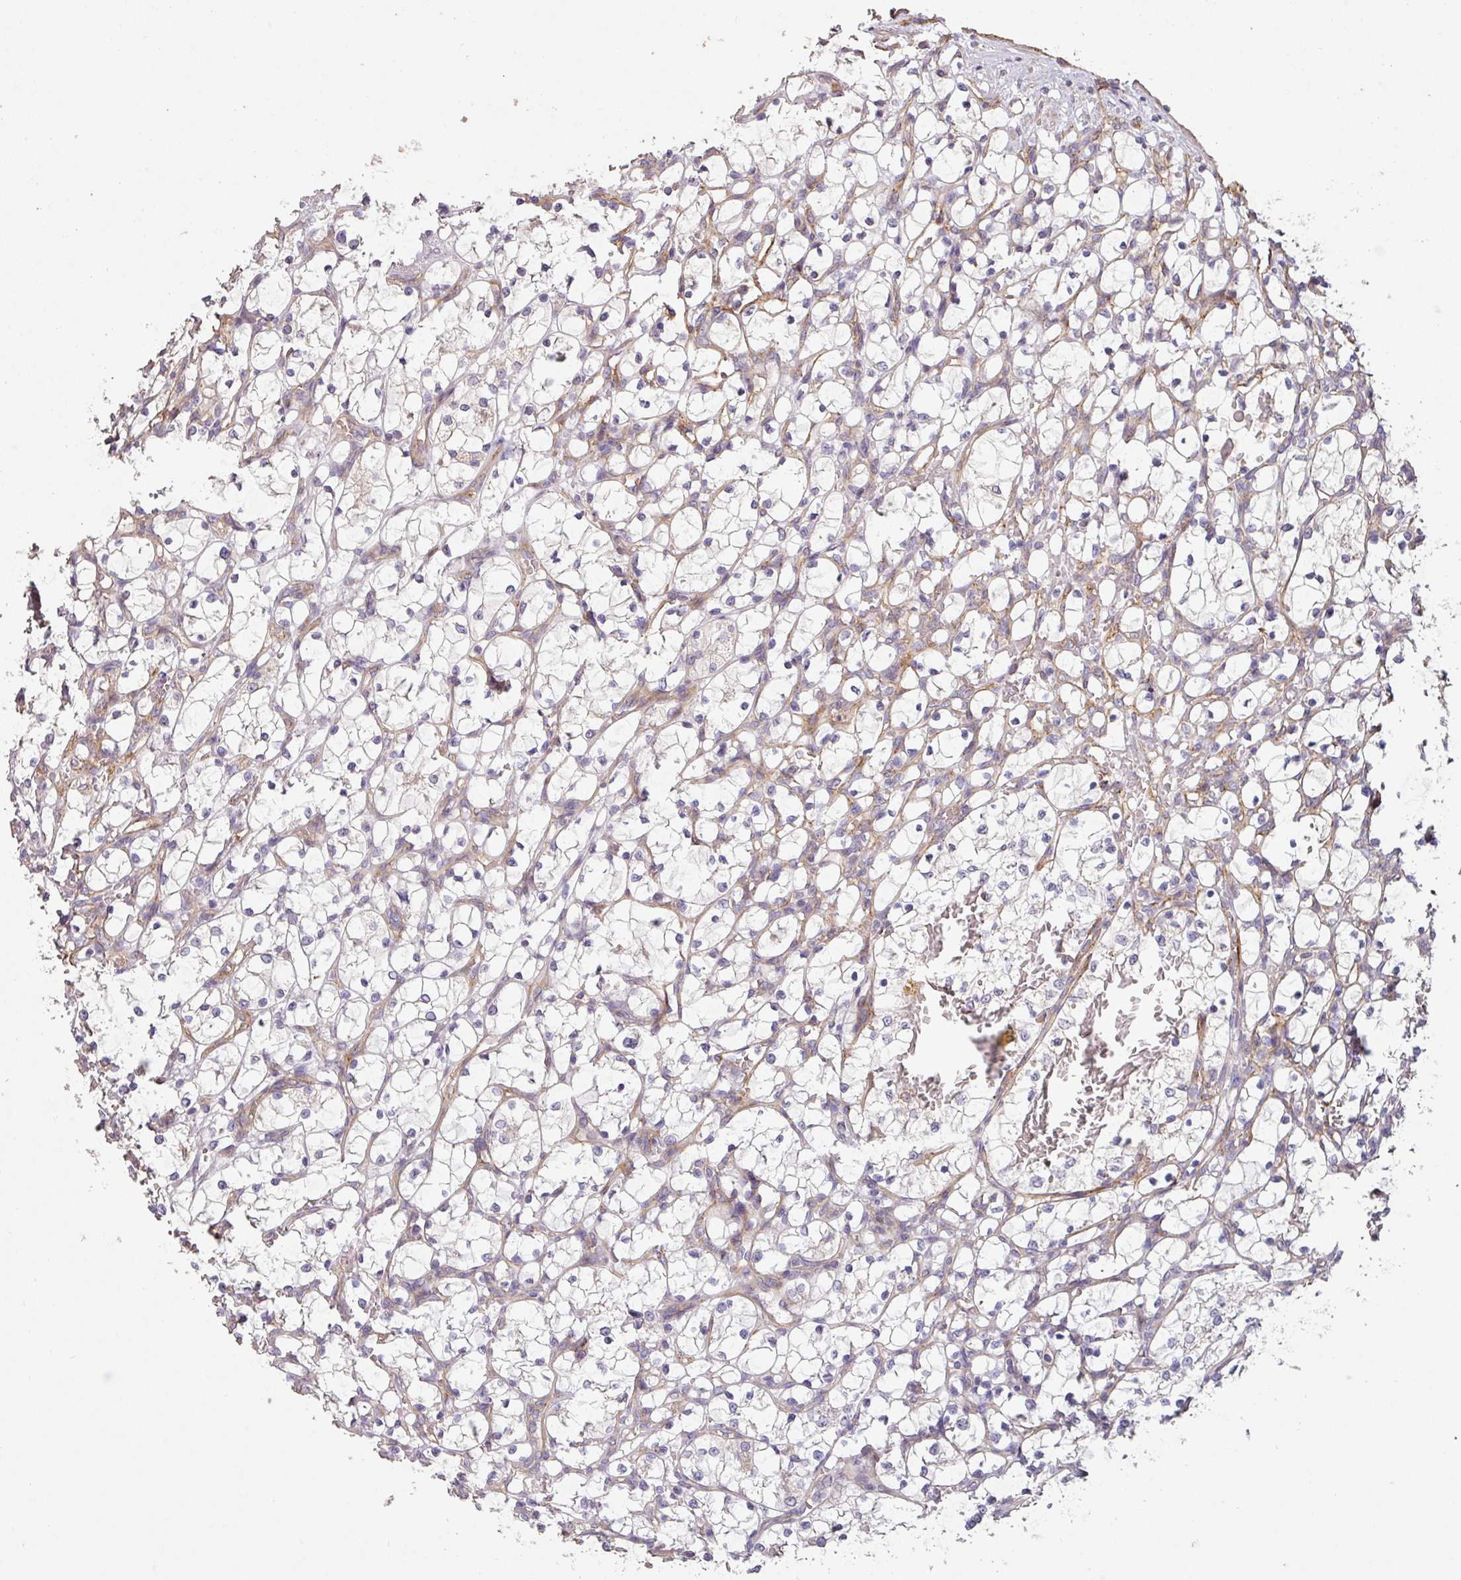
{"staining": {"intensity": "negative", "quantity": "none", "location": "none"}, "tissue": "renal cancer", "cell_type": "Tumor cells", "image_type": "cancer", "snomed": [{"axis": "morphology", "description": "Adenocarcinoma, NOS"}, {"axis": "topography", "description": "Kidney"}], "caption": "High power microscopy image of an immunohistochemistry photomicrograph of adenocarcinoma (renal), revealing no significant positivity in tumor cells. (DAB immunohistochemistry visualized using brightfield microscopy, high magnification).", "gene": "PCDH1", "patient": {"sex": "female", "age": 69}}